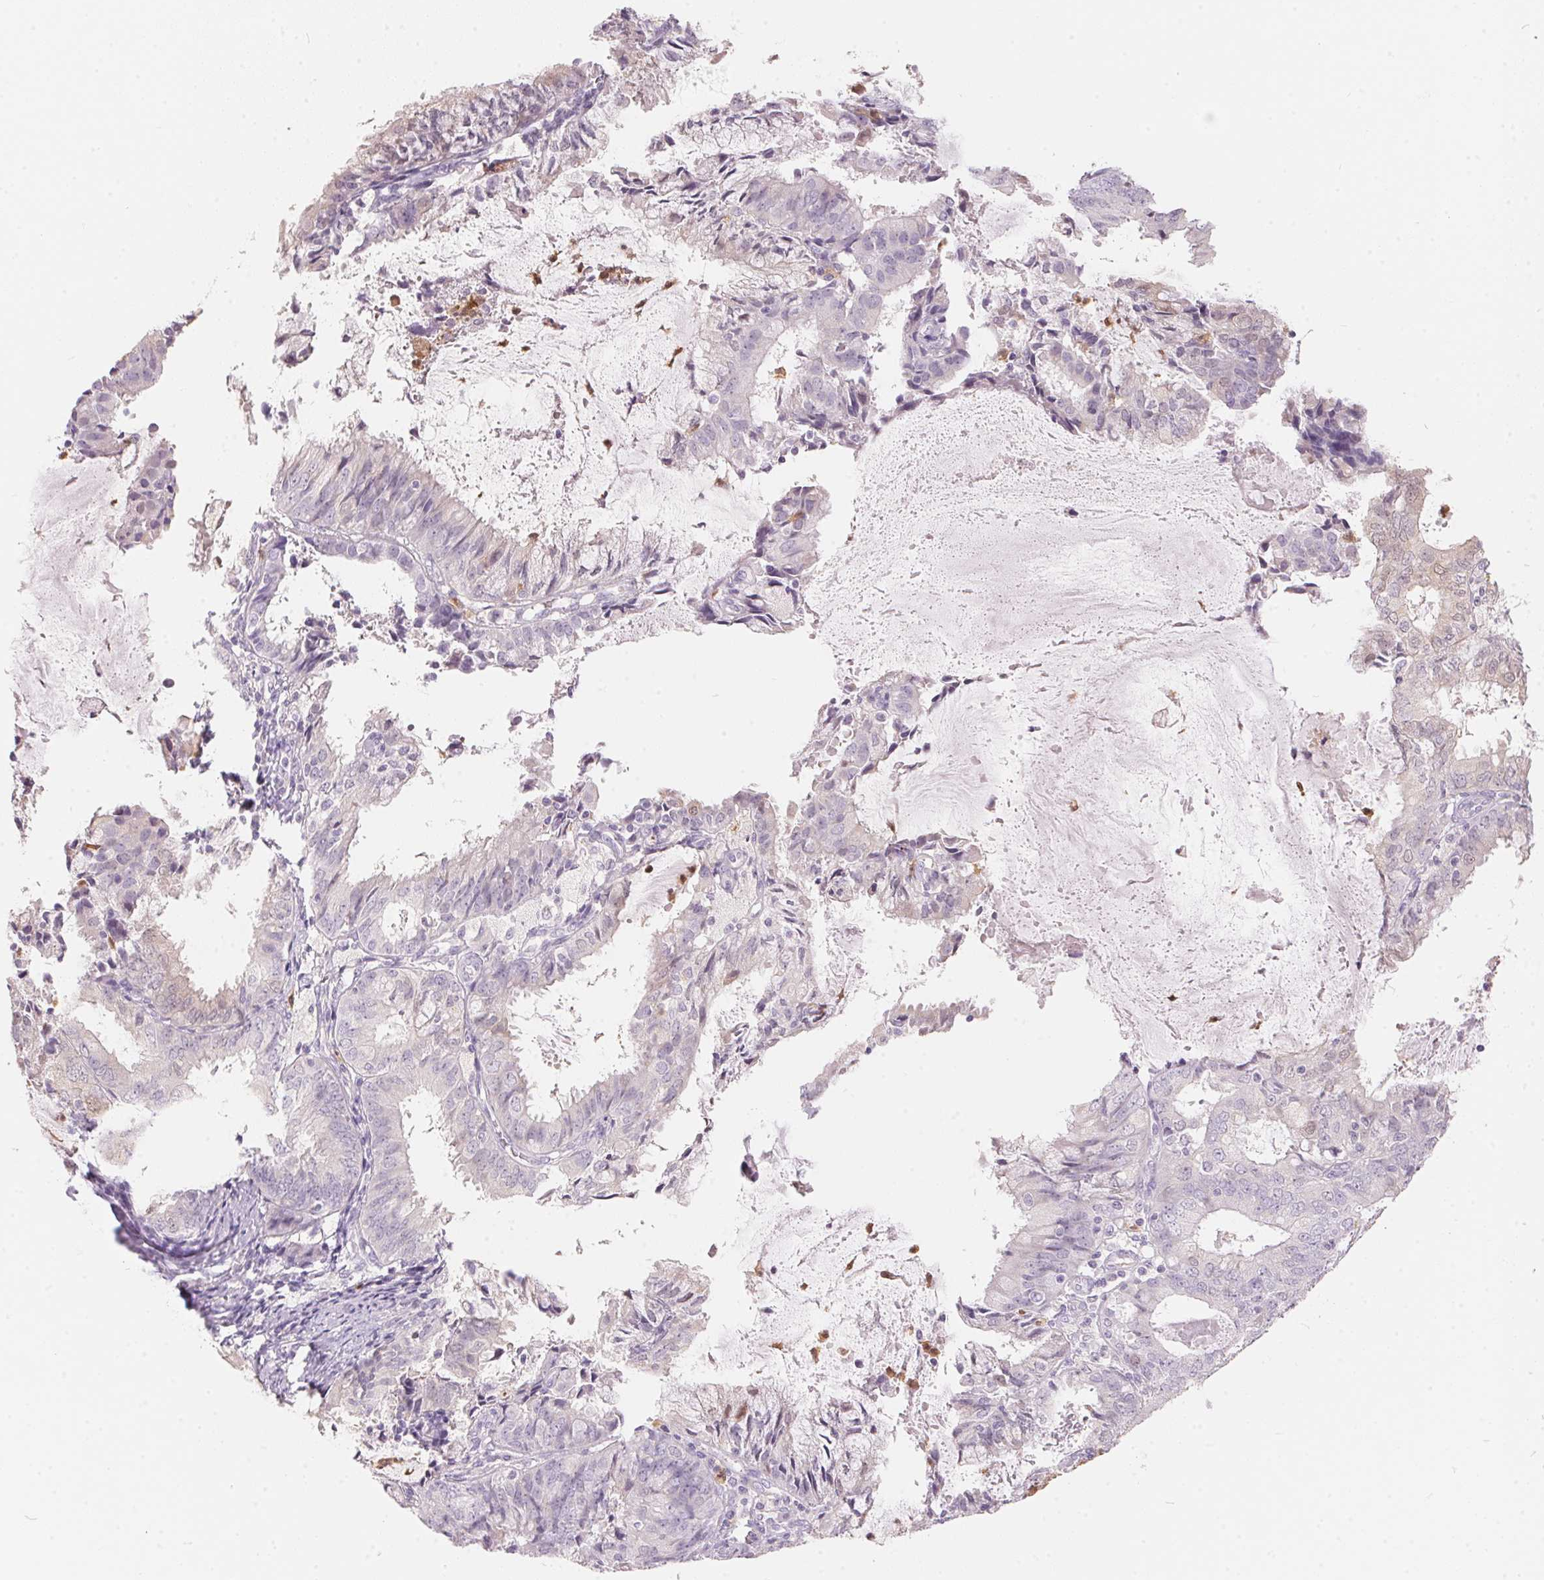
{"staining": {"intensity": "negative", "quantity": "none", "location": "none"}, "tissue": "endometrial cancer", "cell_type": "Tumor cells", "image_type": "cancer", "snomed": [{"axis": "morphology", "description": "Adenocarcinoma, NOS"}, {"axis": "topography", "description": "Endometrium"}], "caption": "Tumor cells are negative for protein expression in human endometrial cancer. (DAB (3,3'-diaminobenzidine) immunohistochemistry with hematoxylin counter stain).", "gene": "SERPINB1", "patient": {"sex": "female", "age": 57}}